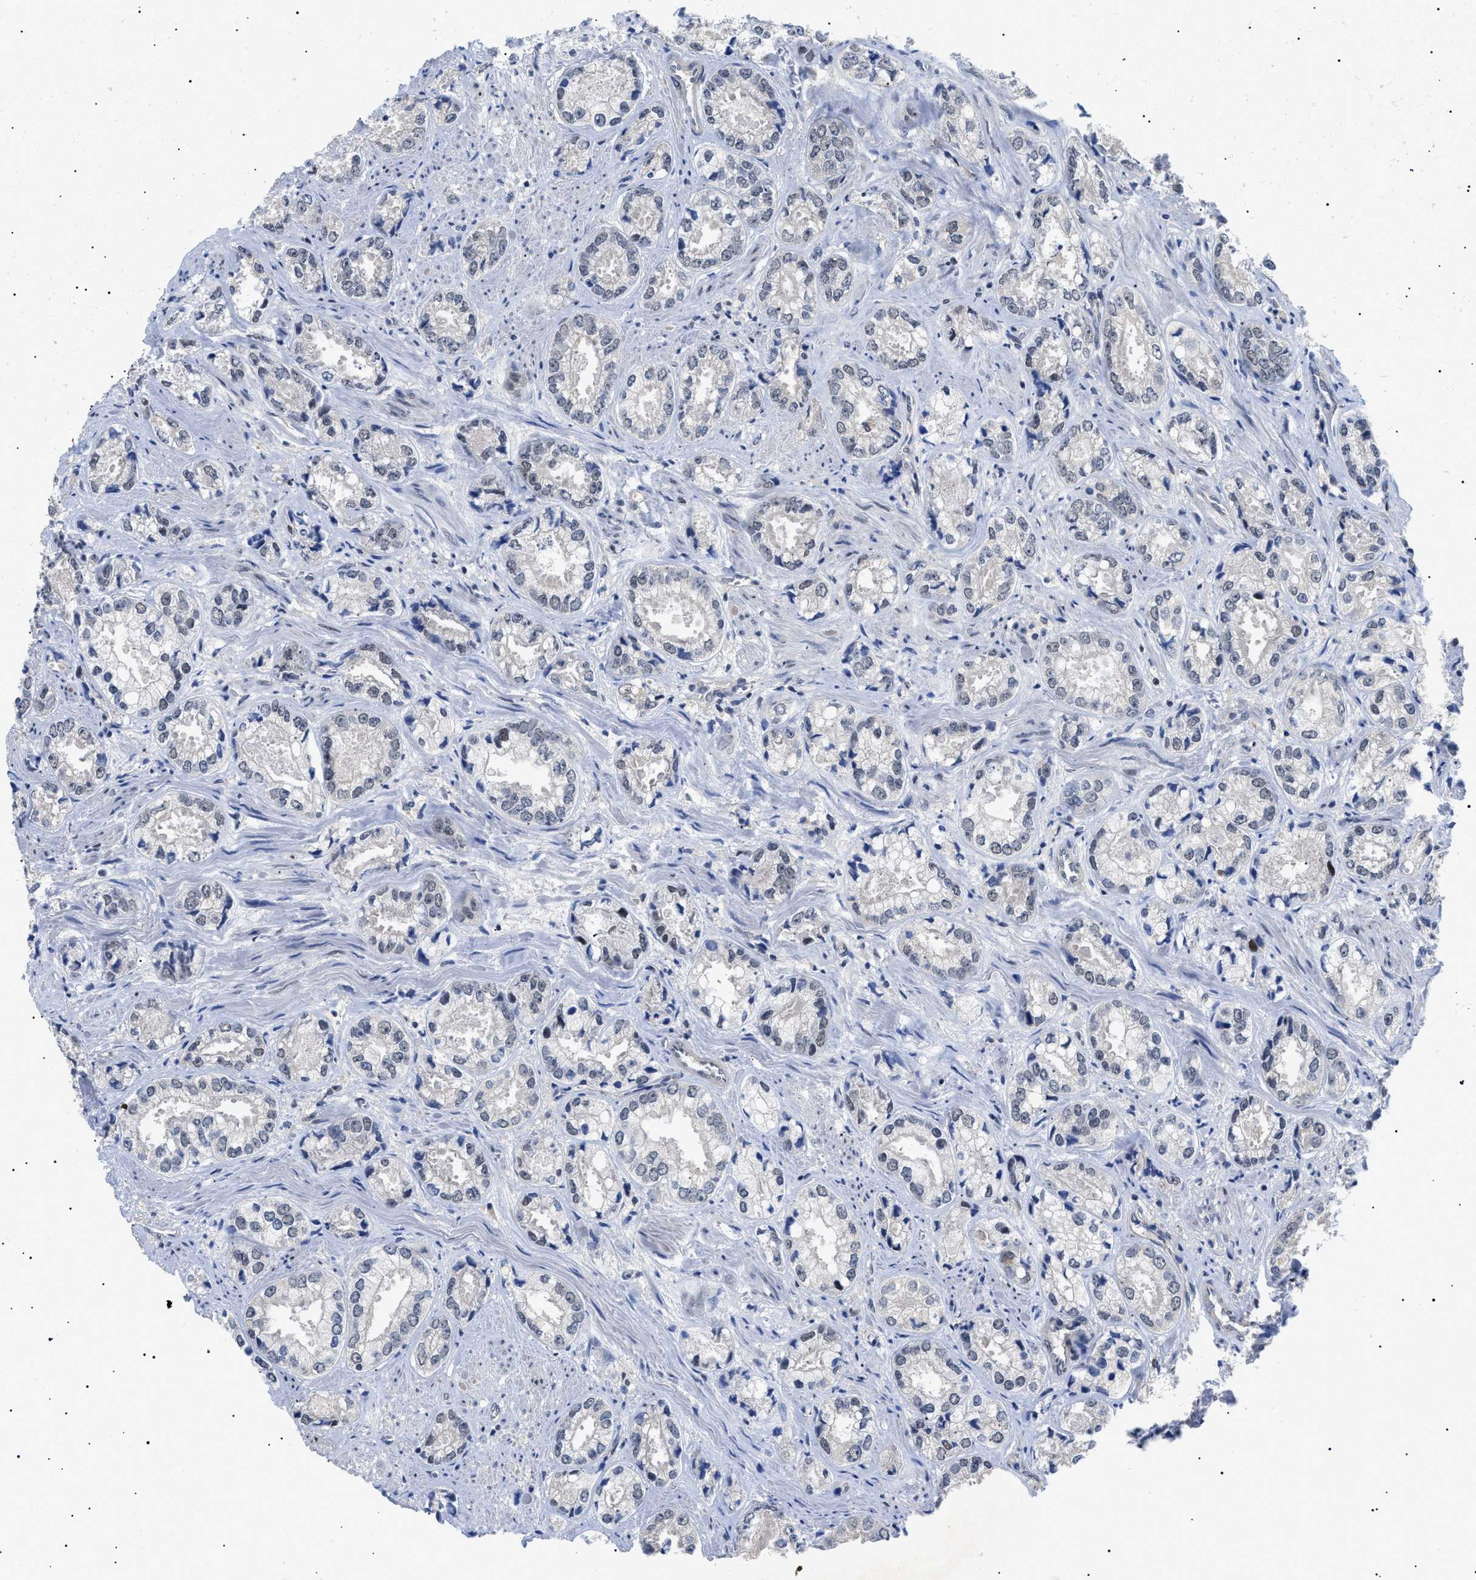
{"staining": {"intensity": "negative", "quantity": "none", "location": "none"}, "tissue": "prostate cancer", "cell_type": "Tumor cells", "image_type": "cancer", "snomed": [{"axis": "morphology", "description": "Adenocarcinoma, High grade"}, {"axis": "topography", "description": "Prostate"}], "caption": "Immunohistochemistry (IHC) of human prostate cancer reveals no expression in tumor cells. (Brightfield microscopy of DAB immunohistochemistry at high magnification).", "gene": "GARRE1", "patient": {"sex": "male", "age": 61}}